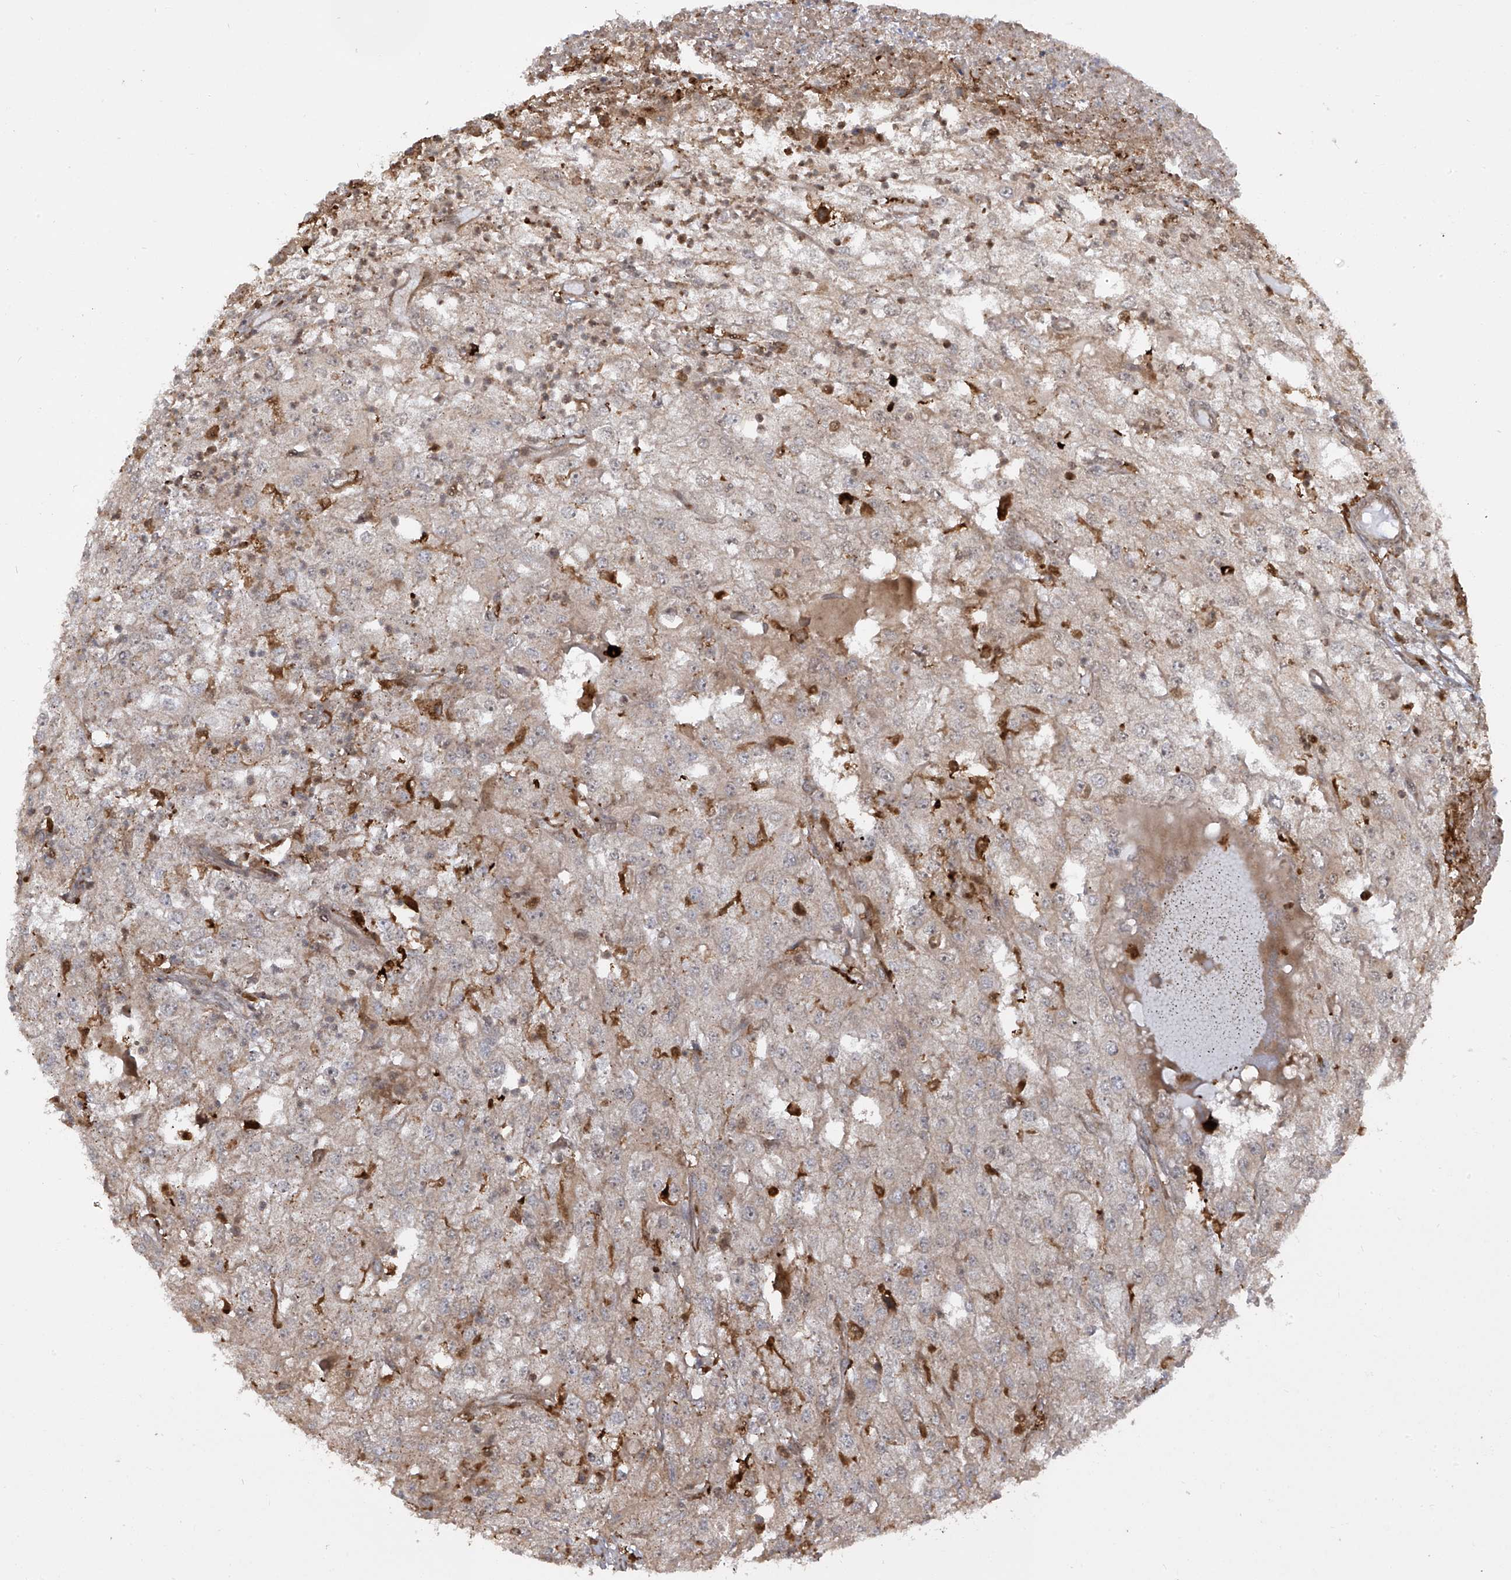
{"staining": {"intensity": "weak", "quantity": "25%-75%", "location": "cytoplasmic/membranous"}, "tissue": "renal cancer", "cell_type": "Tumor cells", "image_type": "cancer", "snomed": [{"axis": "morphology", "description": "Adenocarcinoma, NOS"}, {"axis": "topography", "description": "Kidney"}], "caption": "High-power microscopy captured an immunohistochemistry histopathology image of renal cancer (adenocarcinoma), revealing weak cytoplasmic/membranous staining in approximately 25%-75% of tumor cells.", "gene": "ATAD2B", "patient": {"sex": "female", "age": 54}}